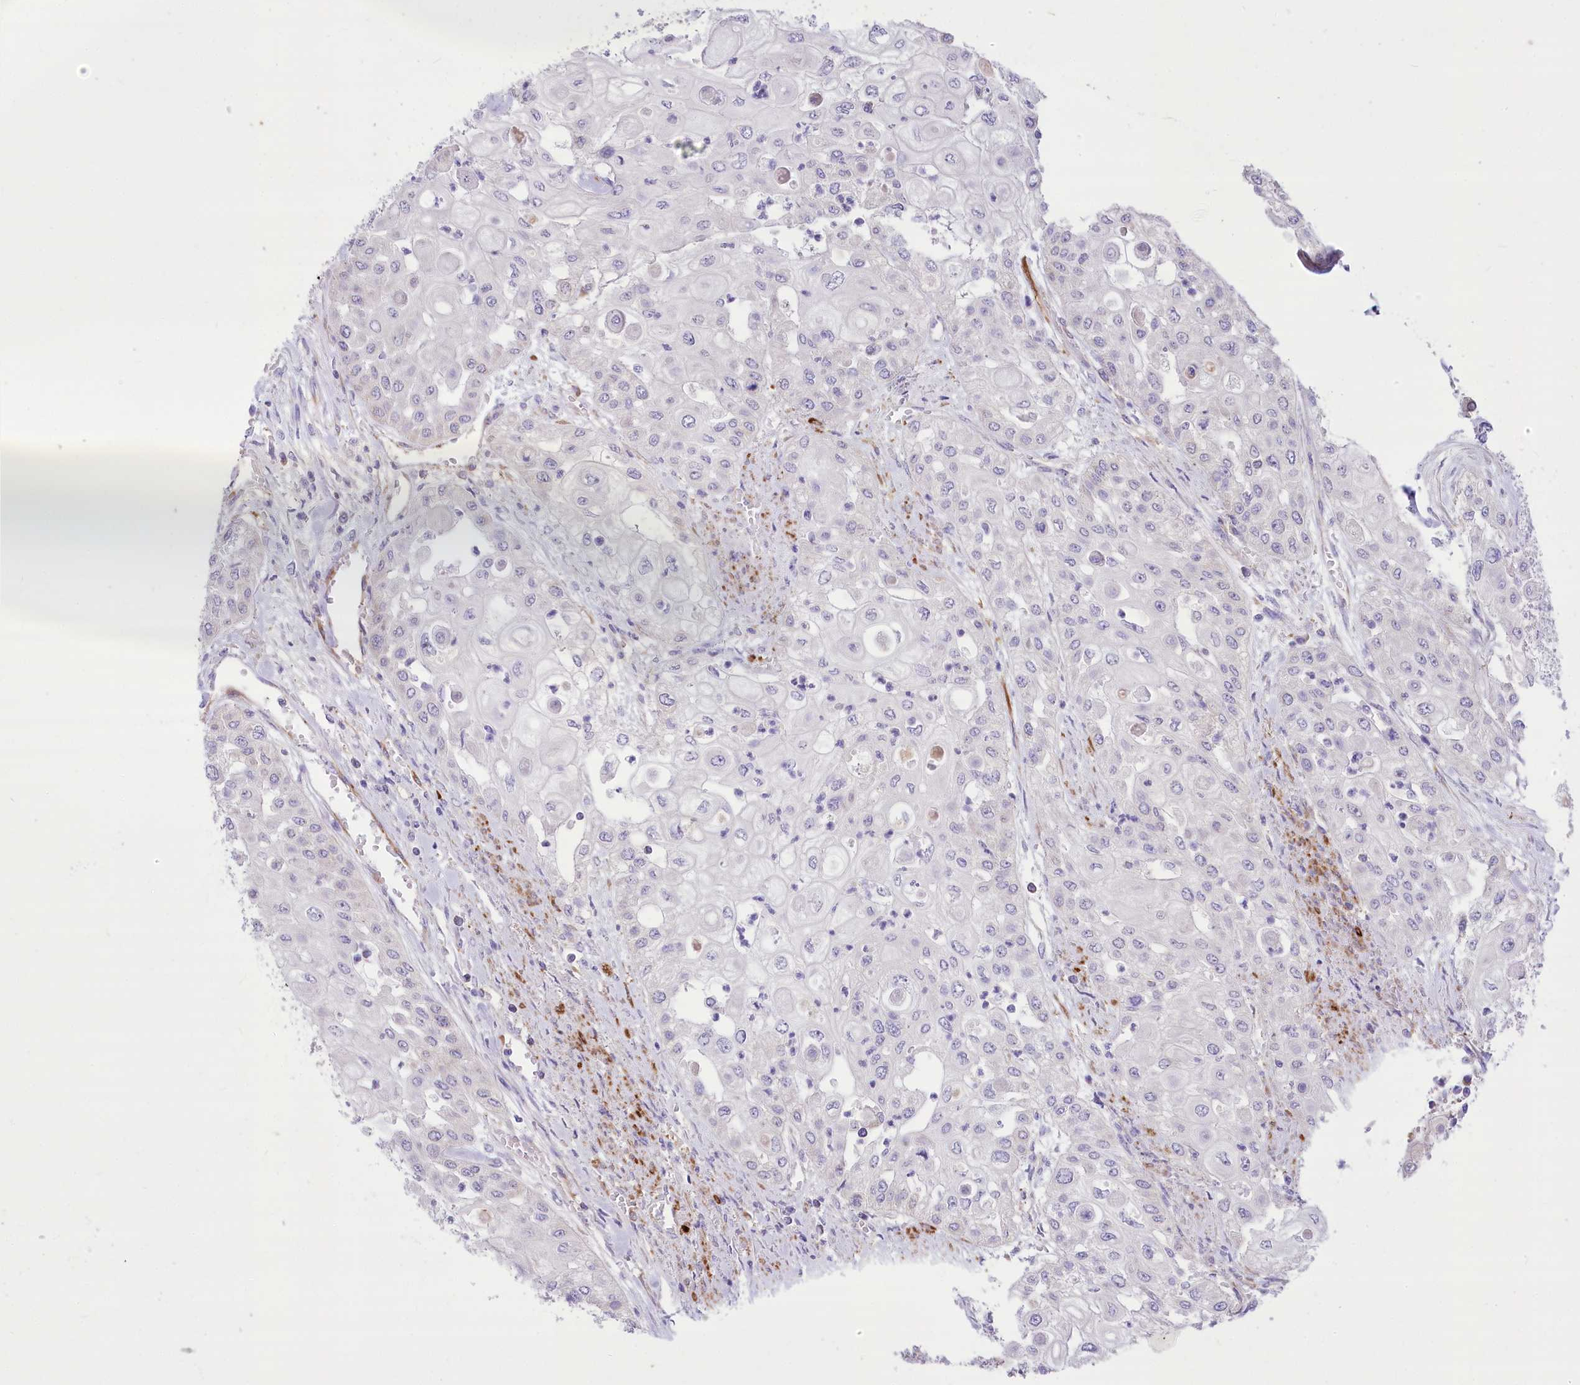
{"staining": {"intensity": "negative", "quantity": "none", "location": "none"}, "tissue": "urothelial cancer", "cell_type": "Tumor cells", "image_type": "cancer", "snomed": [{"axis": "morphology", "description": "Urothelial carcinoma, High grade"}, {"axis": "topography", "description": "Urinary bladder"}], "caption": "The image displays no significant staining in tumor cells of urothelial cancer.", "gene": "ANGPTL3", "patient": {"sex": "female", "age": 79}}